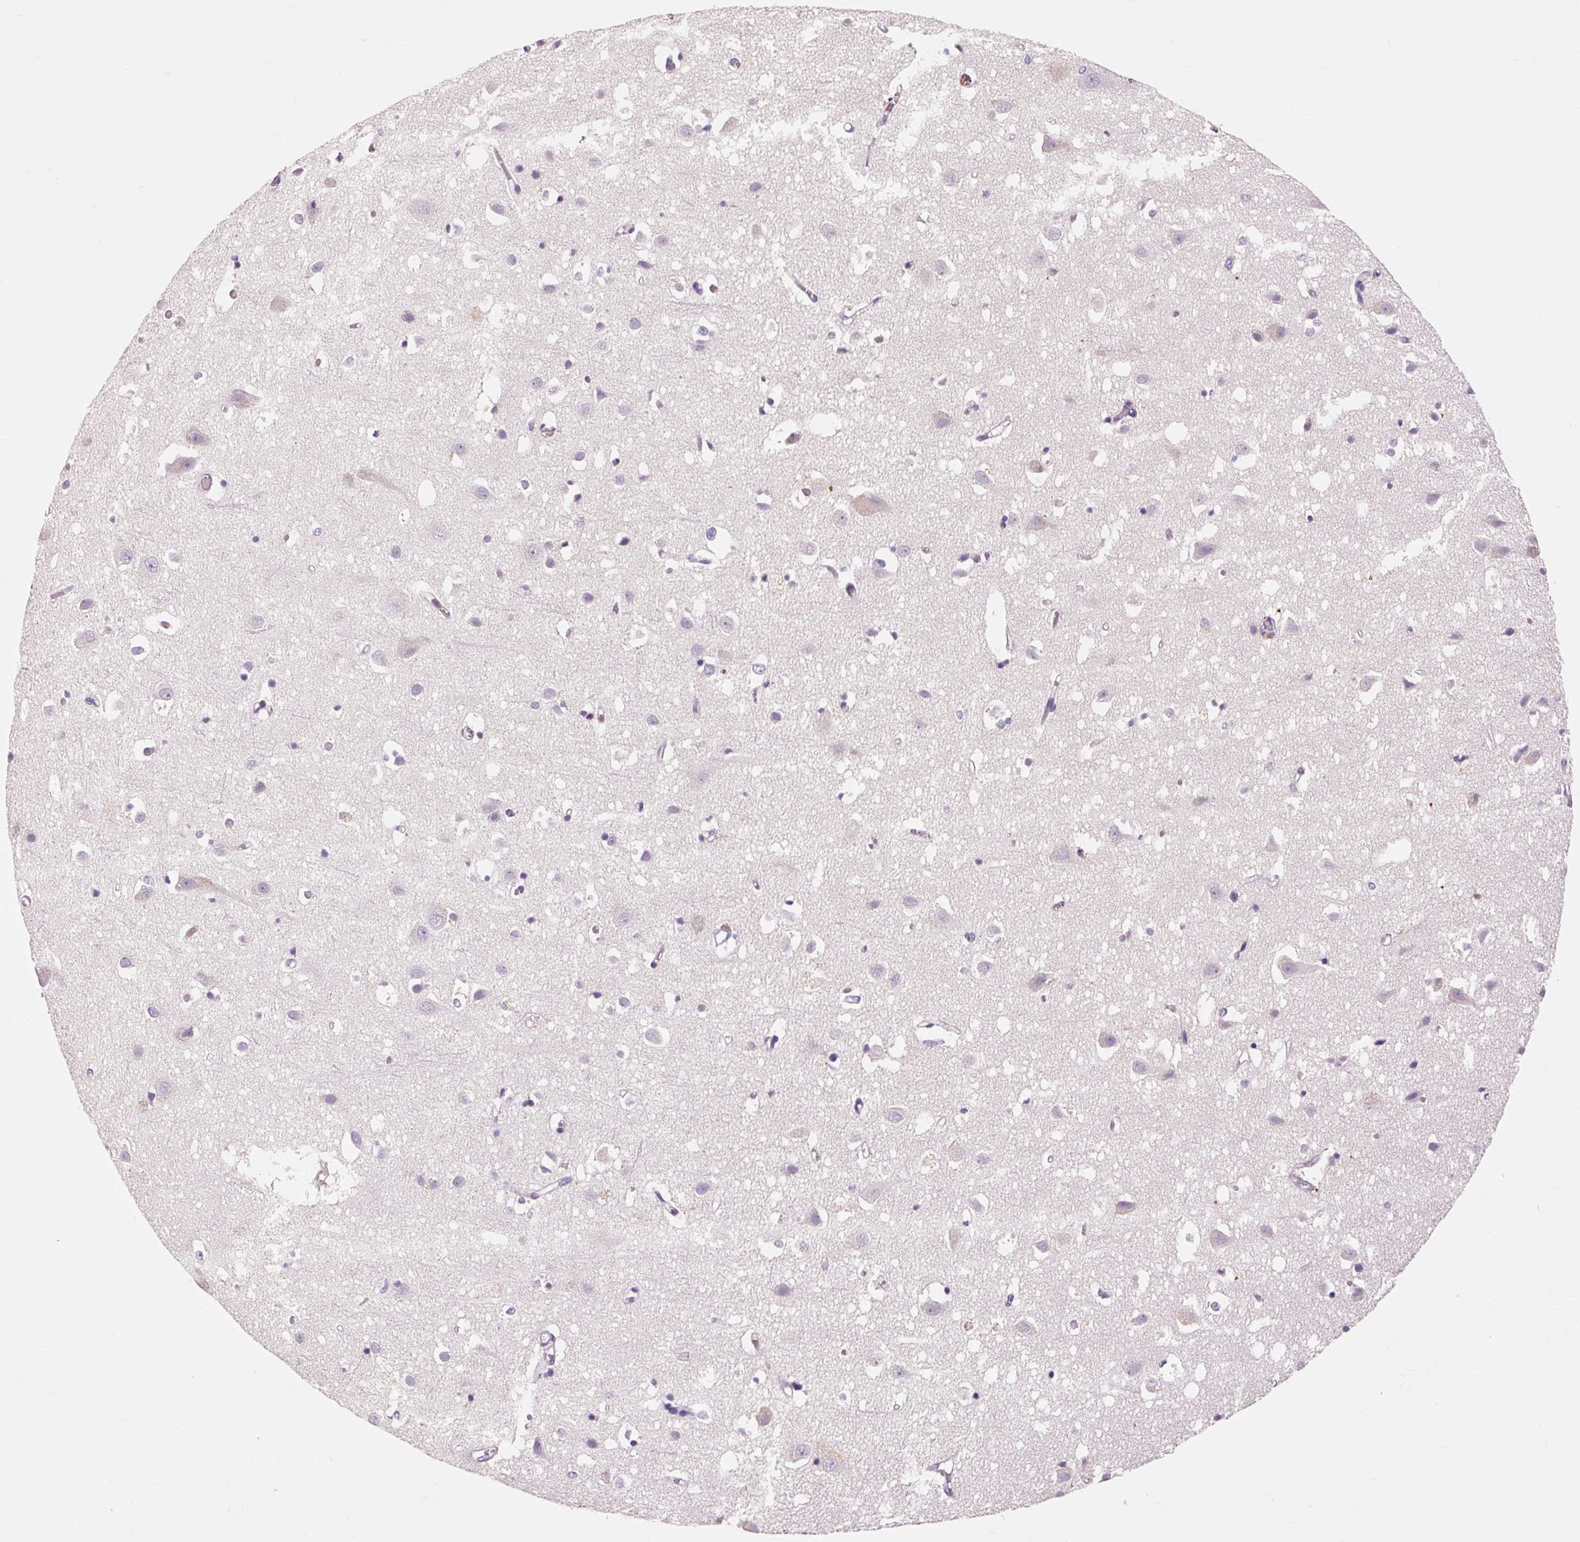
{"staining": {"intensity": "moderate", "quantity": "<25%", "location": "cytoplasmic/membranous"}, "tissue": "cerebral cortex", "cell_type": "Endothelial cells", "image_type": "normal", "snomed": [{"axis": "morphology", "description": "Normal tissue, NOS"}, {"axis": "topography", "description": "Cerebral cortex"}], "caption": "Endothelial cells show low levels of moderate cytoplasmic/membranous positivity in about <25% of cells in normal cerebral cortex. (DAB (3,3'-diaminobenzidine) IHC, brown staining for protein, blue staining for nuclei).", "gene": "OR8K1", "patient": {"sex": "male", "age": 70}}